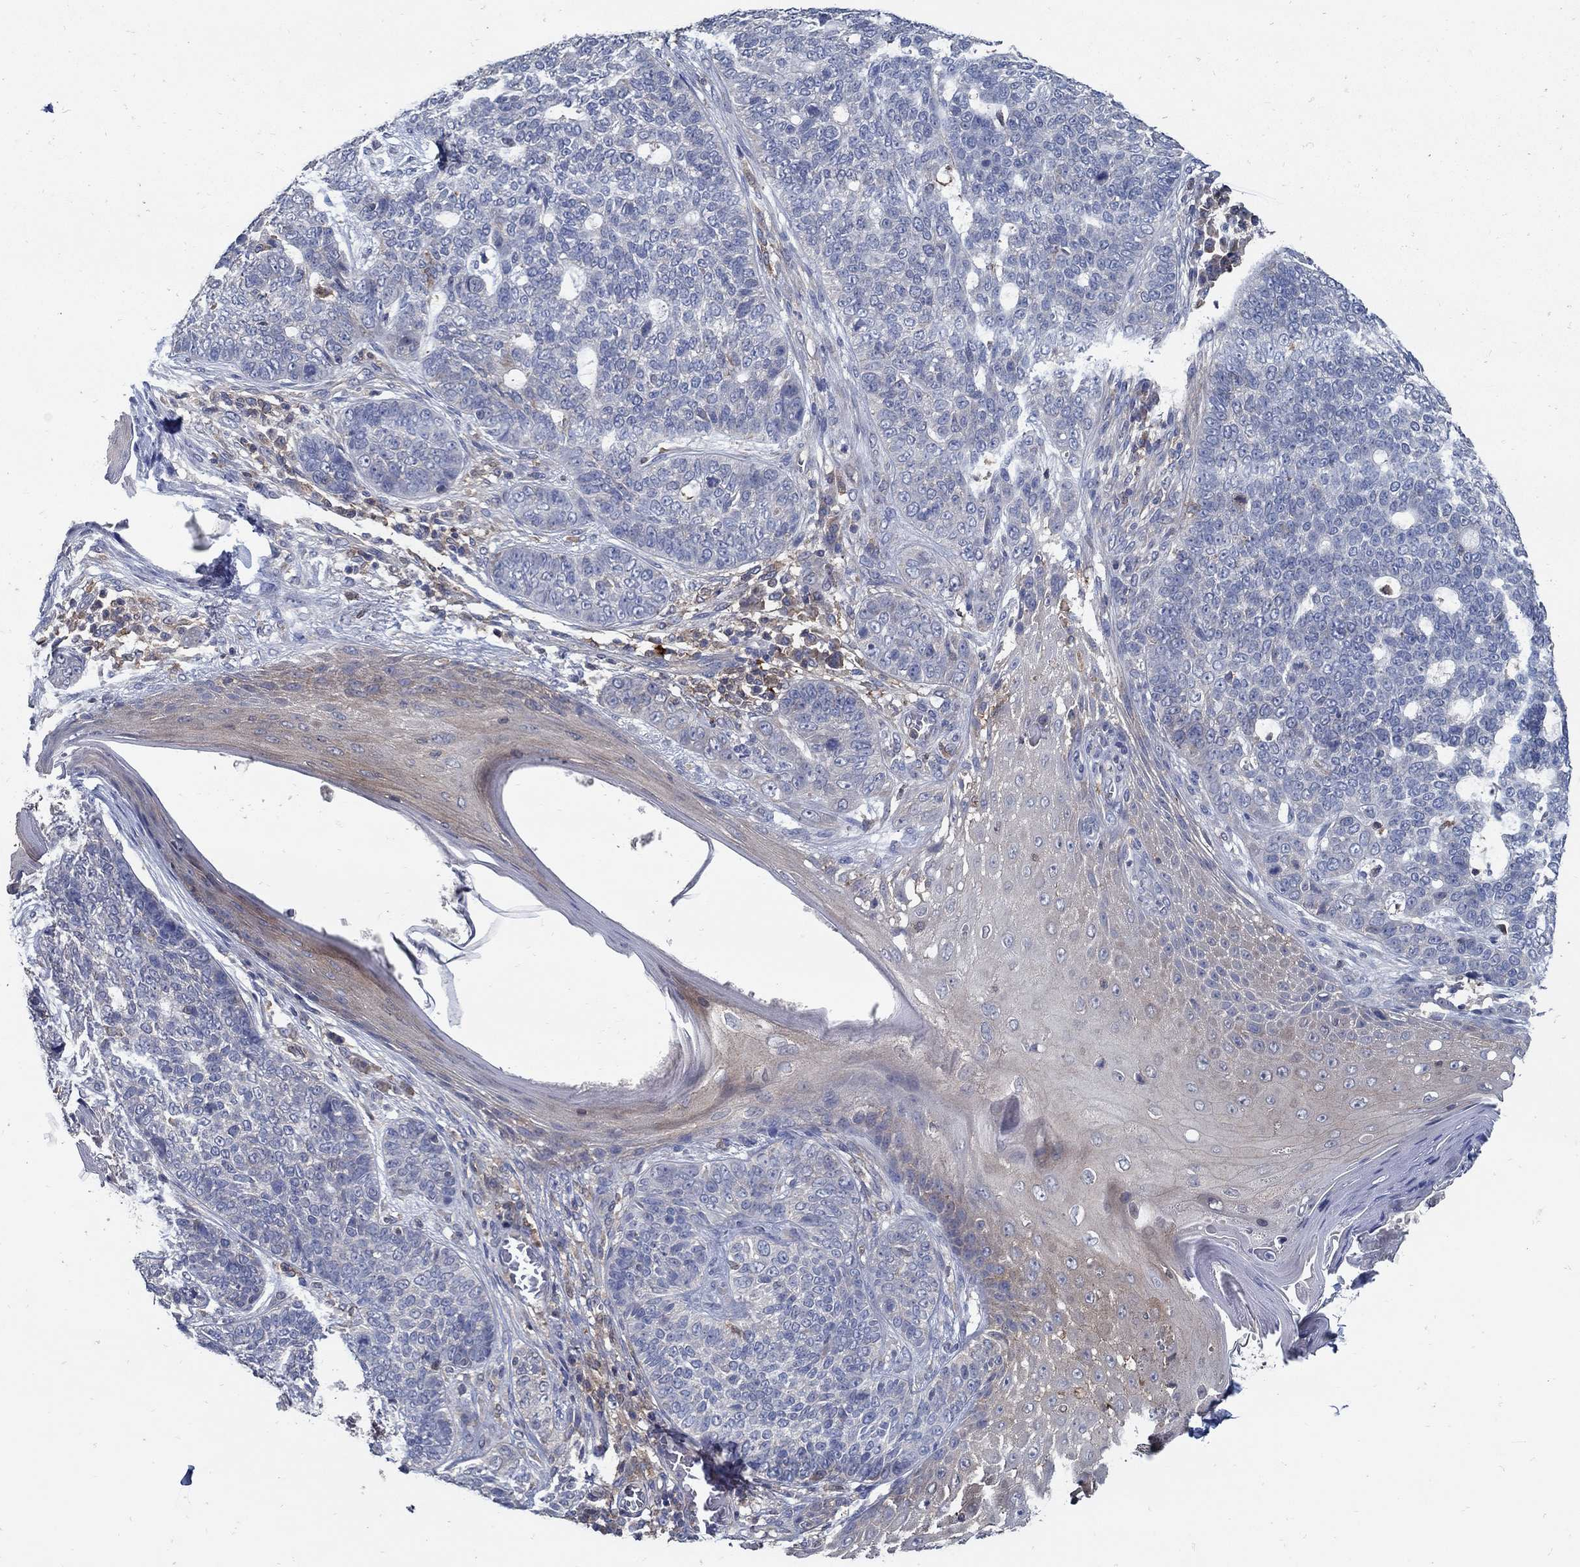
{"staining": {"intensity": "negative", "quantity": "none", "location": "none"}, "tissue": "skin cancer", "cell_type": "Tumor cells", "image_type": "cancer", "snomed": [{"axis": "morphology", "description": "Basal cell carcinoma"}, {"axis": "topography", "description": "Skin"}], "caption": "High magnification brightfield microscopy of skin basal cell carcinoma stained with DAB (3,3'-diaminobenzidine) (brown) and counterstained with hematoxylin (blue): tumor cells show no significant staining.", "gene": "MTHFR", "patient": {"sex": "female", "age": 69}}